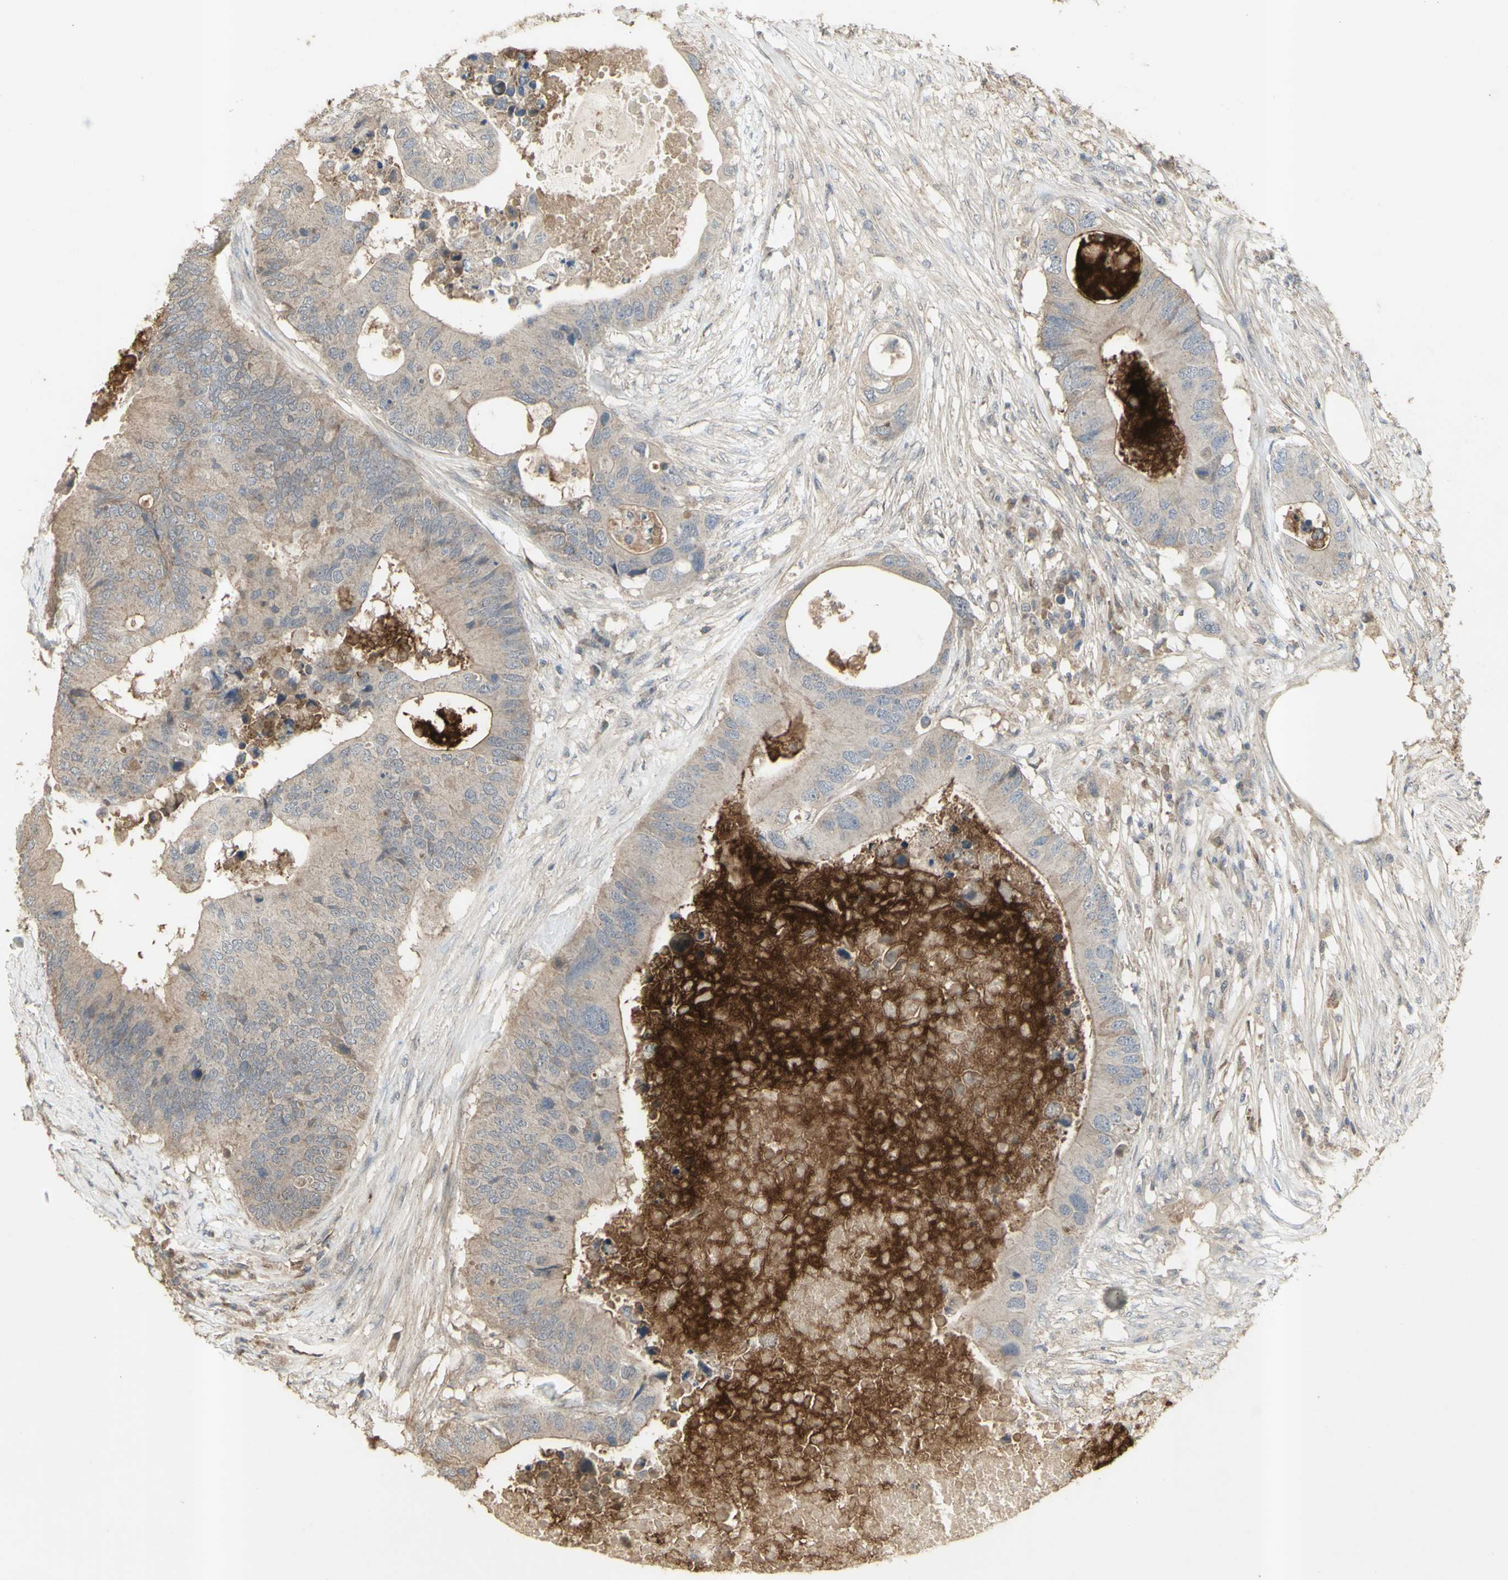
{"staining": {"intensity": "weak", "quantity": ">75%", "location": "cytoplasmic/membranous"}, "tissue": "colorectal cancer", "cell_type": "Tumor cells", "image_type": "cancer", "snomed": [{"axis": "morphology", "description": "Adenocarcinoma, NOS"}, {"axis": "topography", "description": "Colon"}], "caption": "This photomicrograph demonstrates IHC staining of human adenocarcinoma (colorectal), with low weak cytoplasmic/membranous expression in approximately >75% of tumor cells.", "gene": "ALOX12", "patient": {"sex": "male", "age": 71}}